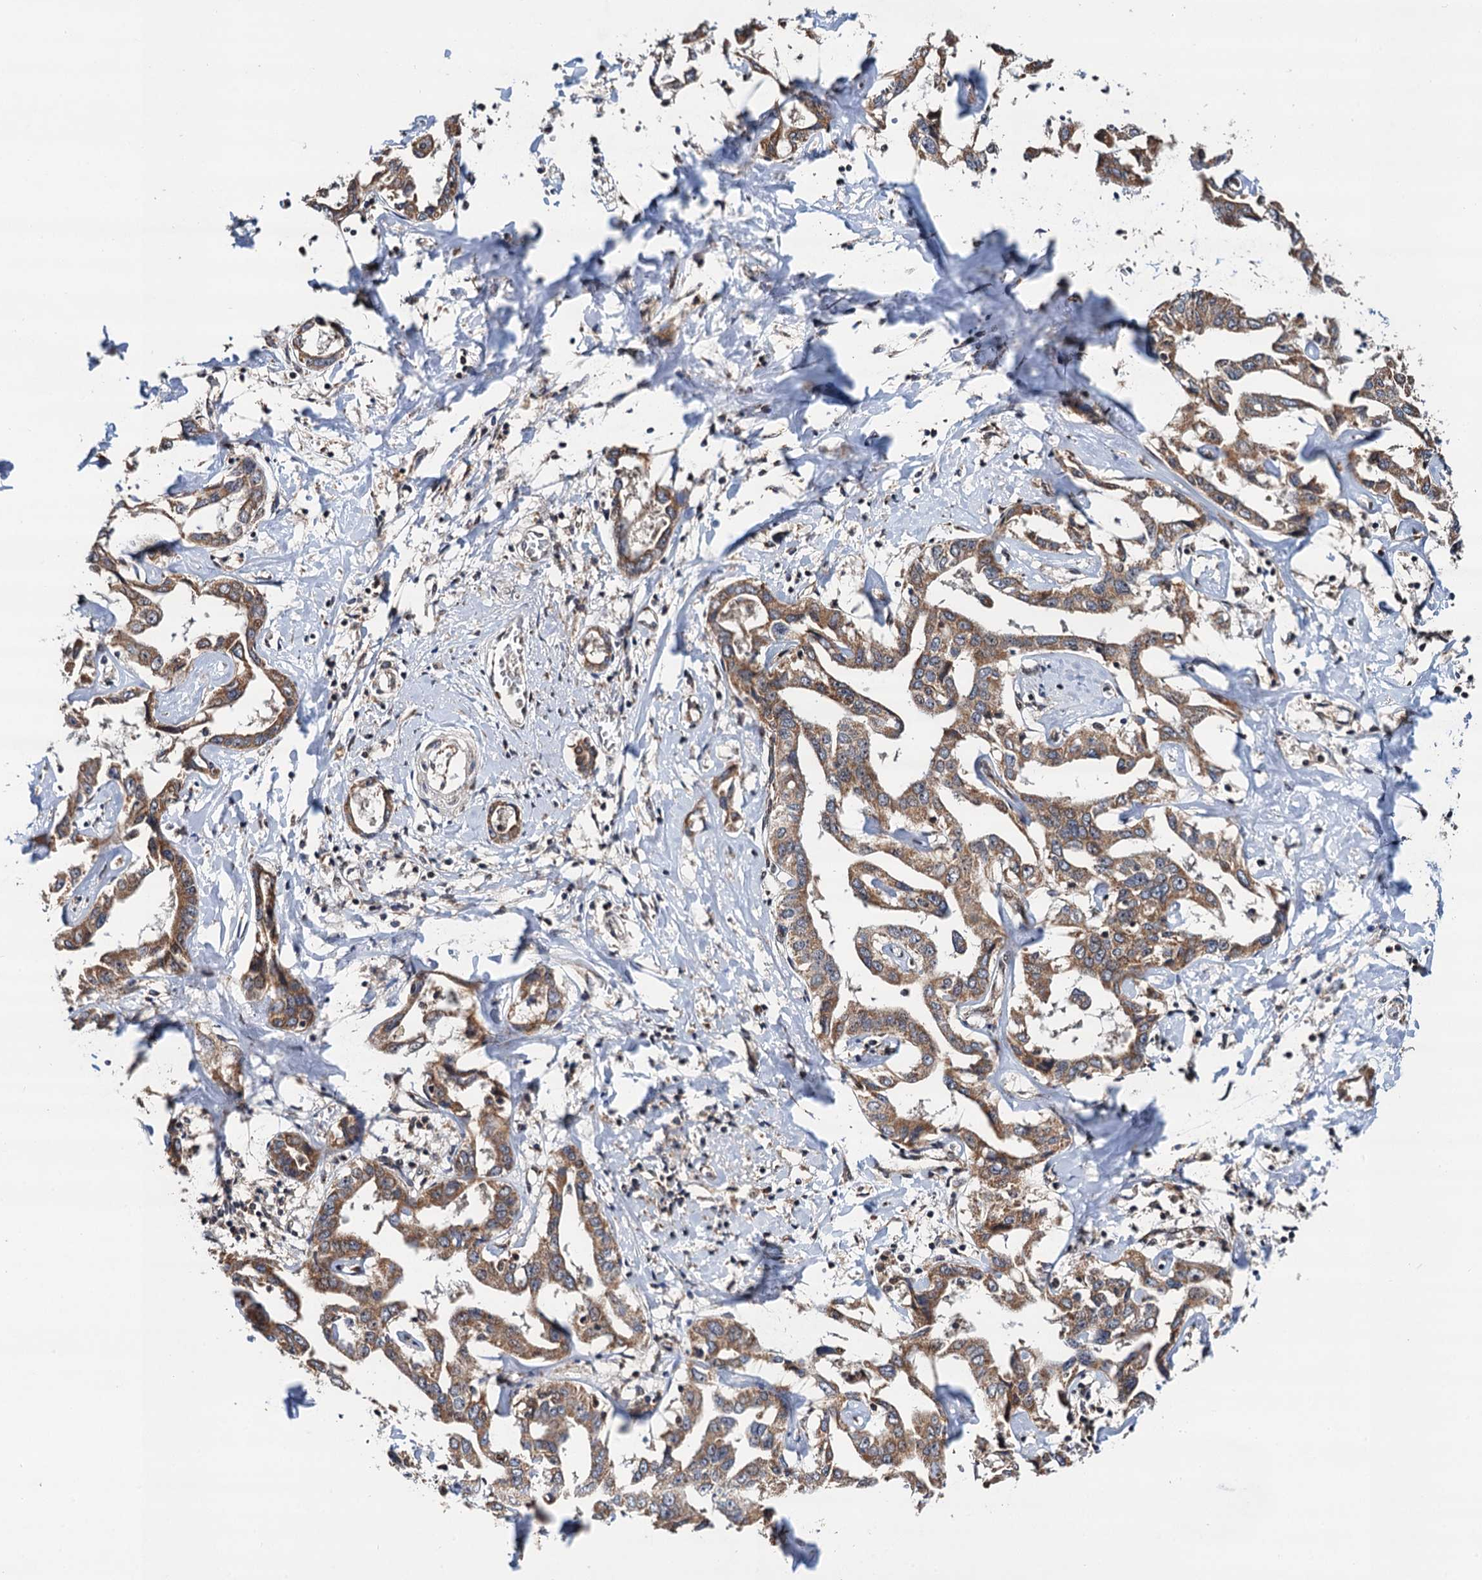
{"staining": {"intensity": "moderate", "quantity": ">75%", "location": "cytoplasmic/membranous"}, "tissue": "liver cancer", "cell_type": "Tumor cells", "image_type": "cancer", "snomed": [{"axis": "morphology", "description": "Cholangiocarcinoma"}, {"axis": "topography", "description": "Liver"}], "caption": "Protein staining by immunohistochemistry displays moderate cytoplasmic/membranous positivity in approximately >75% of tumor cells in cholangiocarcinoma (liver).", "gene": "CMPK2", "patient": {"sex": "male", "age": 59}}